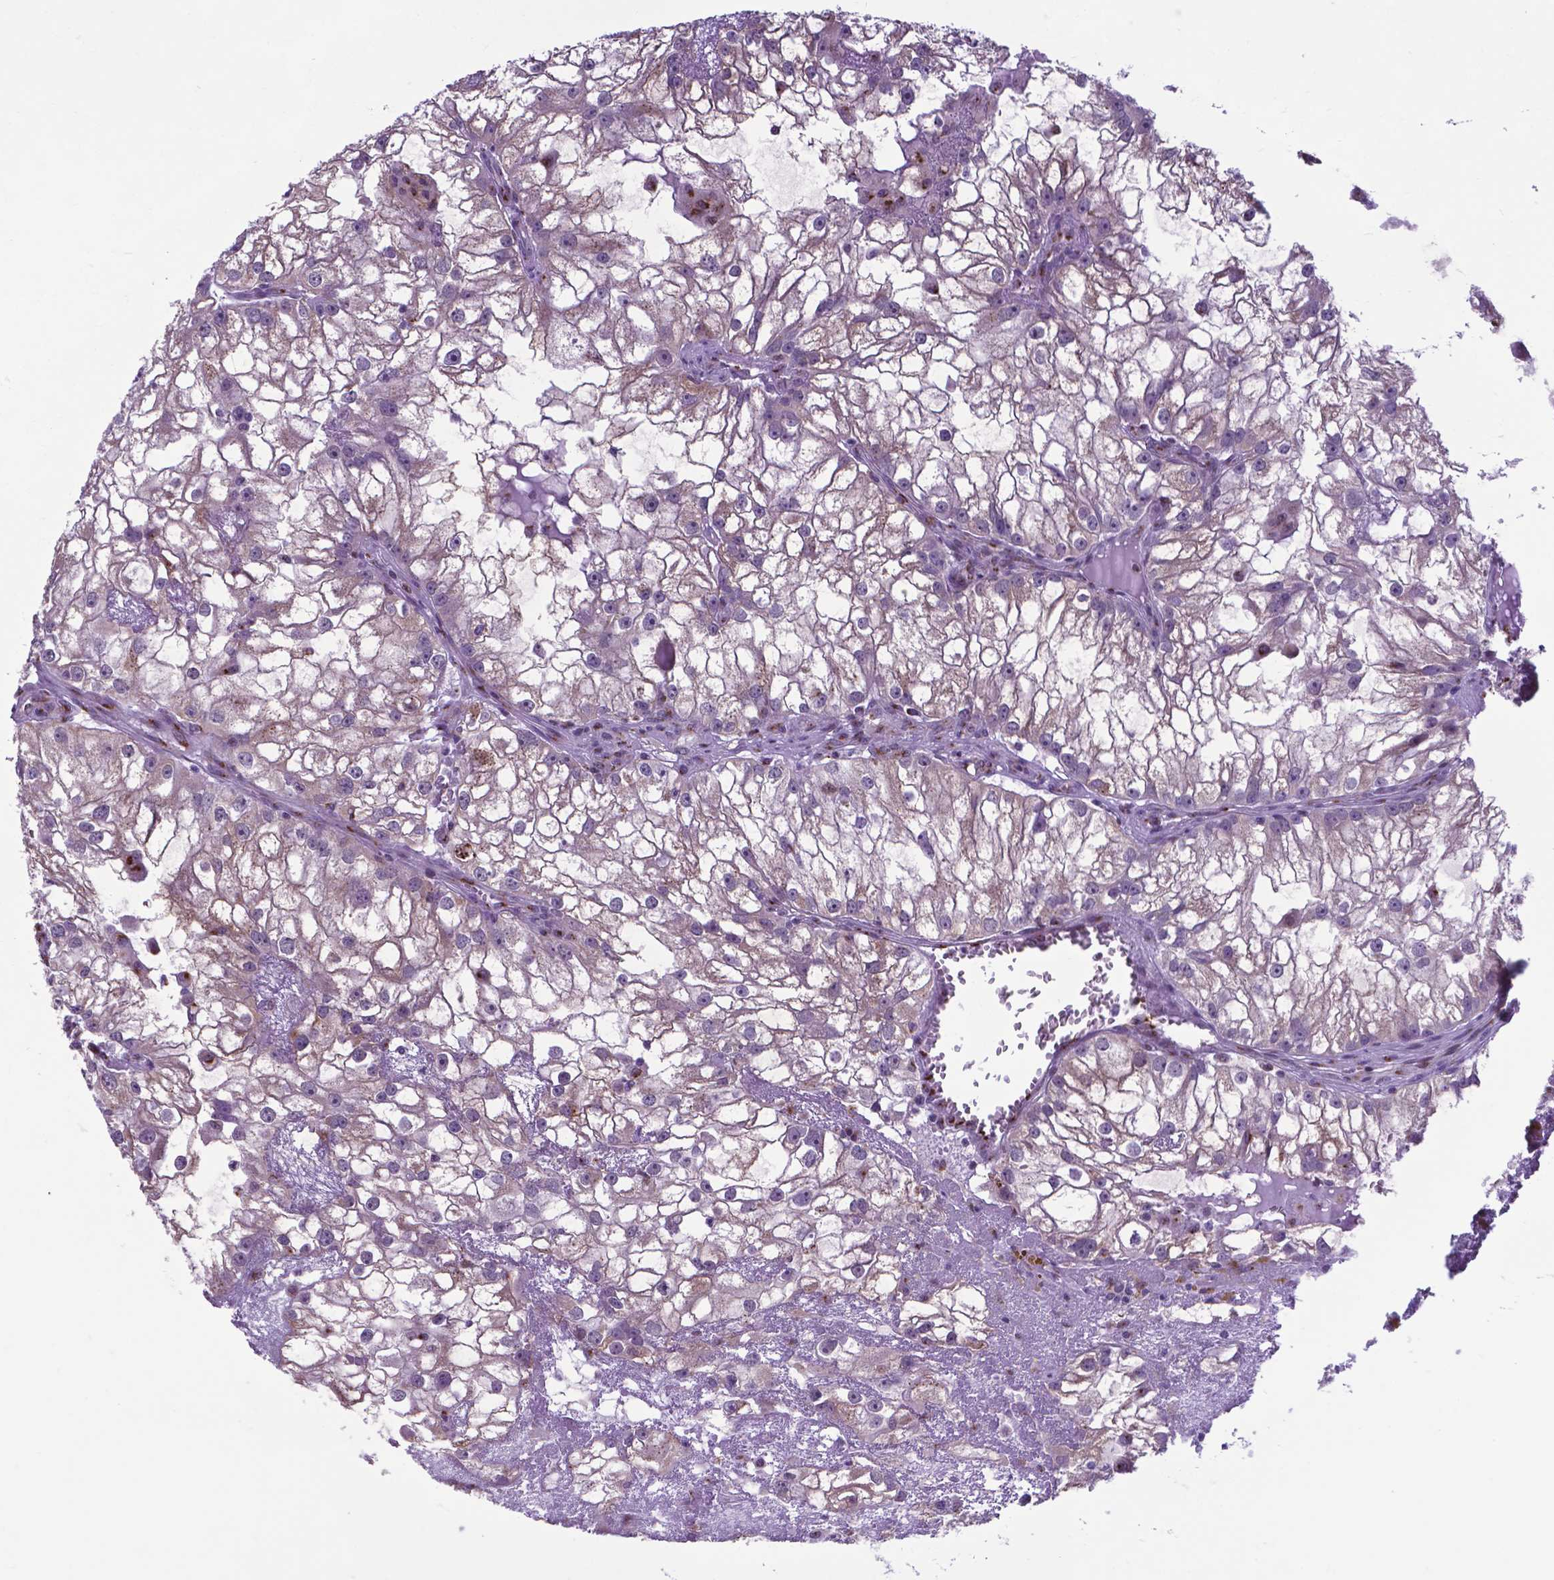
{"staining": {"intensity": "negative", "quantity": "none", "location": "none"}, "tissue": "renal cancer", "cell_type": "Tumor cells", "image_type": "cancer", "snomed": [{"axis": "morphology", "description": "Adenocarcinoma, NOS"}, {"axis": "topography", "description": "Kidney"}], "caption": "DAB (3,3'-diaminobenzidine) immunohistochemical staining of renal cancer demonstrates no significant expression in tumor cells.", "gene": "MRPL10", "patient": {"sex": "male", "age": 59}}